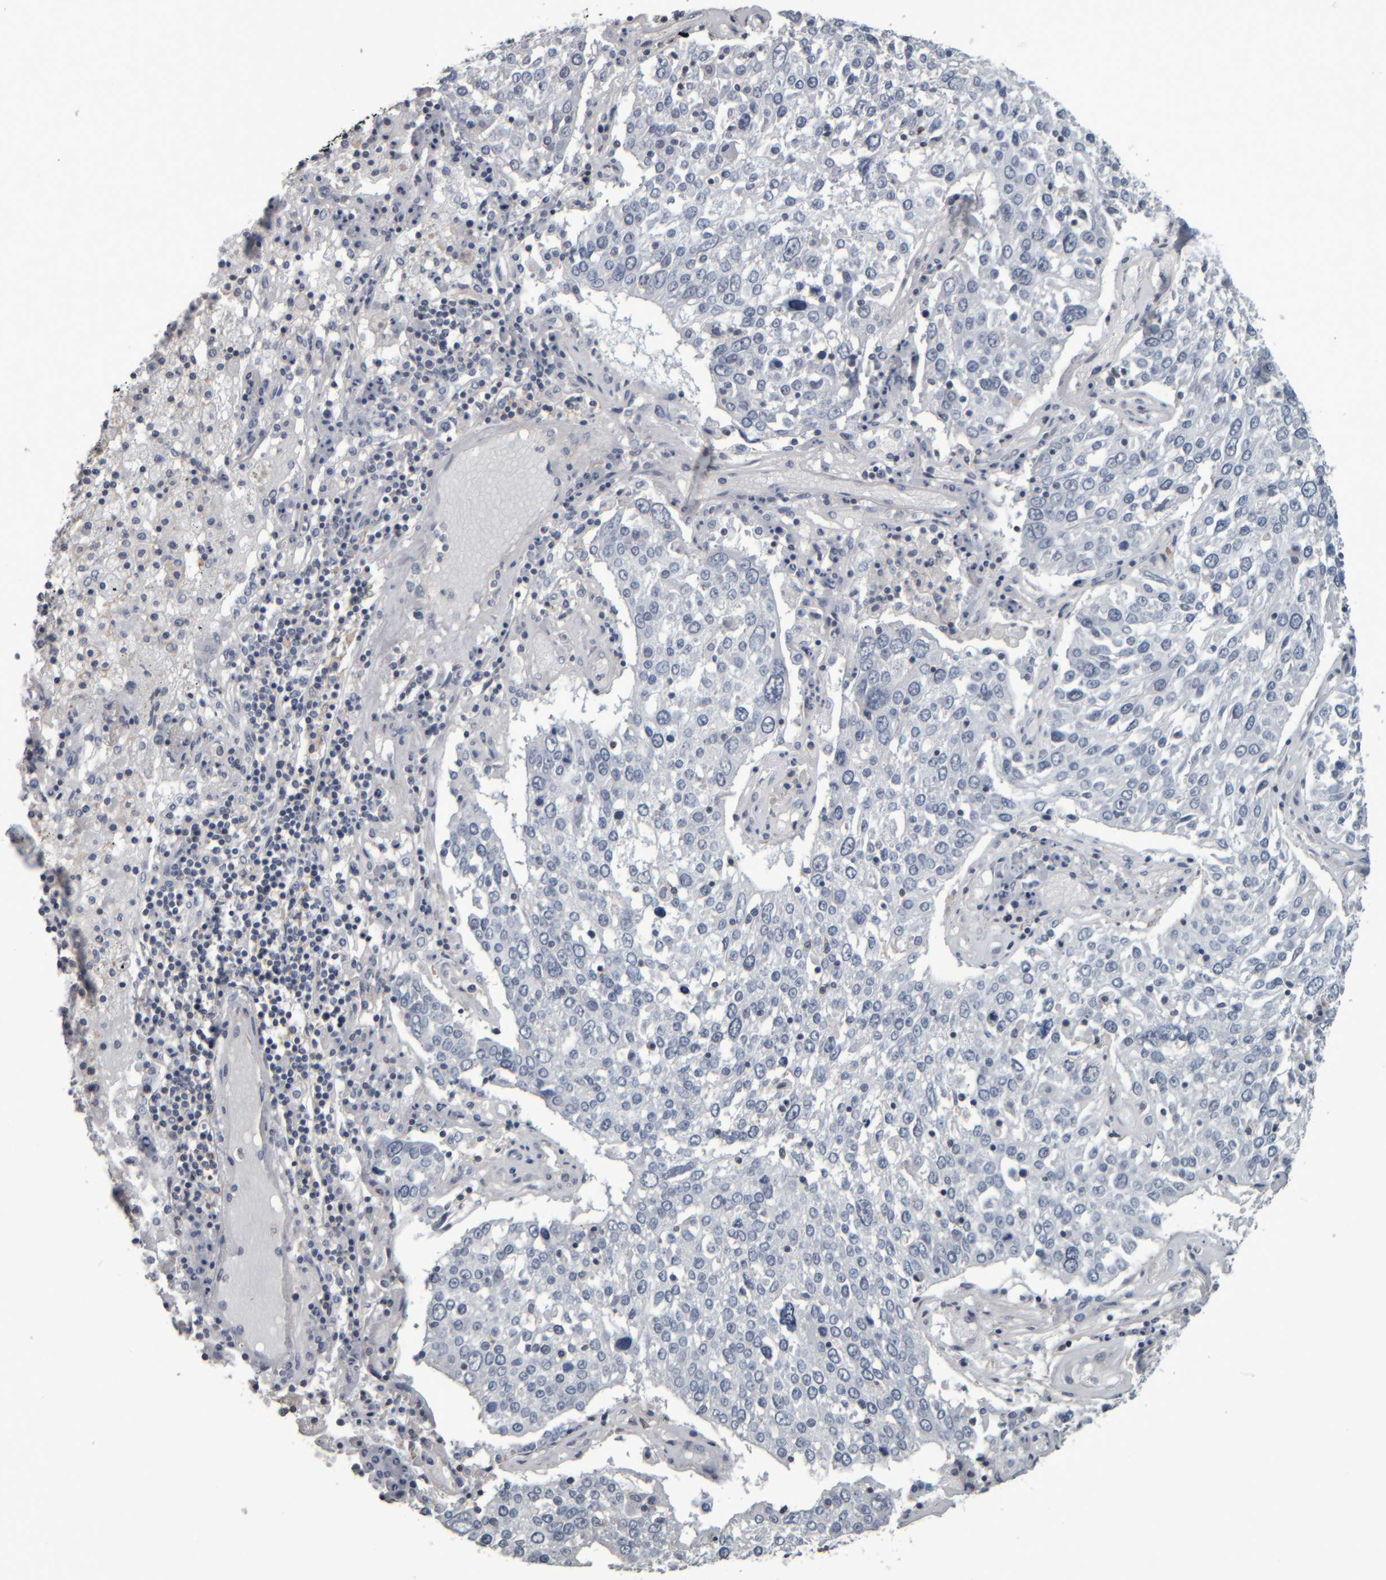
{"staining": {"intensity": "negative", "quantity": "none", "location": "none"}, "tissue": "lung cancer", "cell_type": "Tumor cells", "image_type": "cancer", "snomed": [{"axis": "morphology", "description": "Squamous cell carcinoma, NOS"}, {"axis": "topography", "description": "Lung"}], "caption": "The photomicrograph shows no staining of tumor cells in lung cancer. The staining was performed using DAB to visualize the protein expression in brown, while the nuclei were stained in blue with hematoxylin (Magnification: 20x).", "gene": "CAVIN4", "patient": {"sex": "male", "age": 65}}